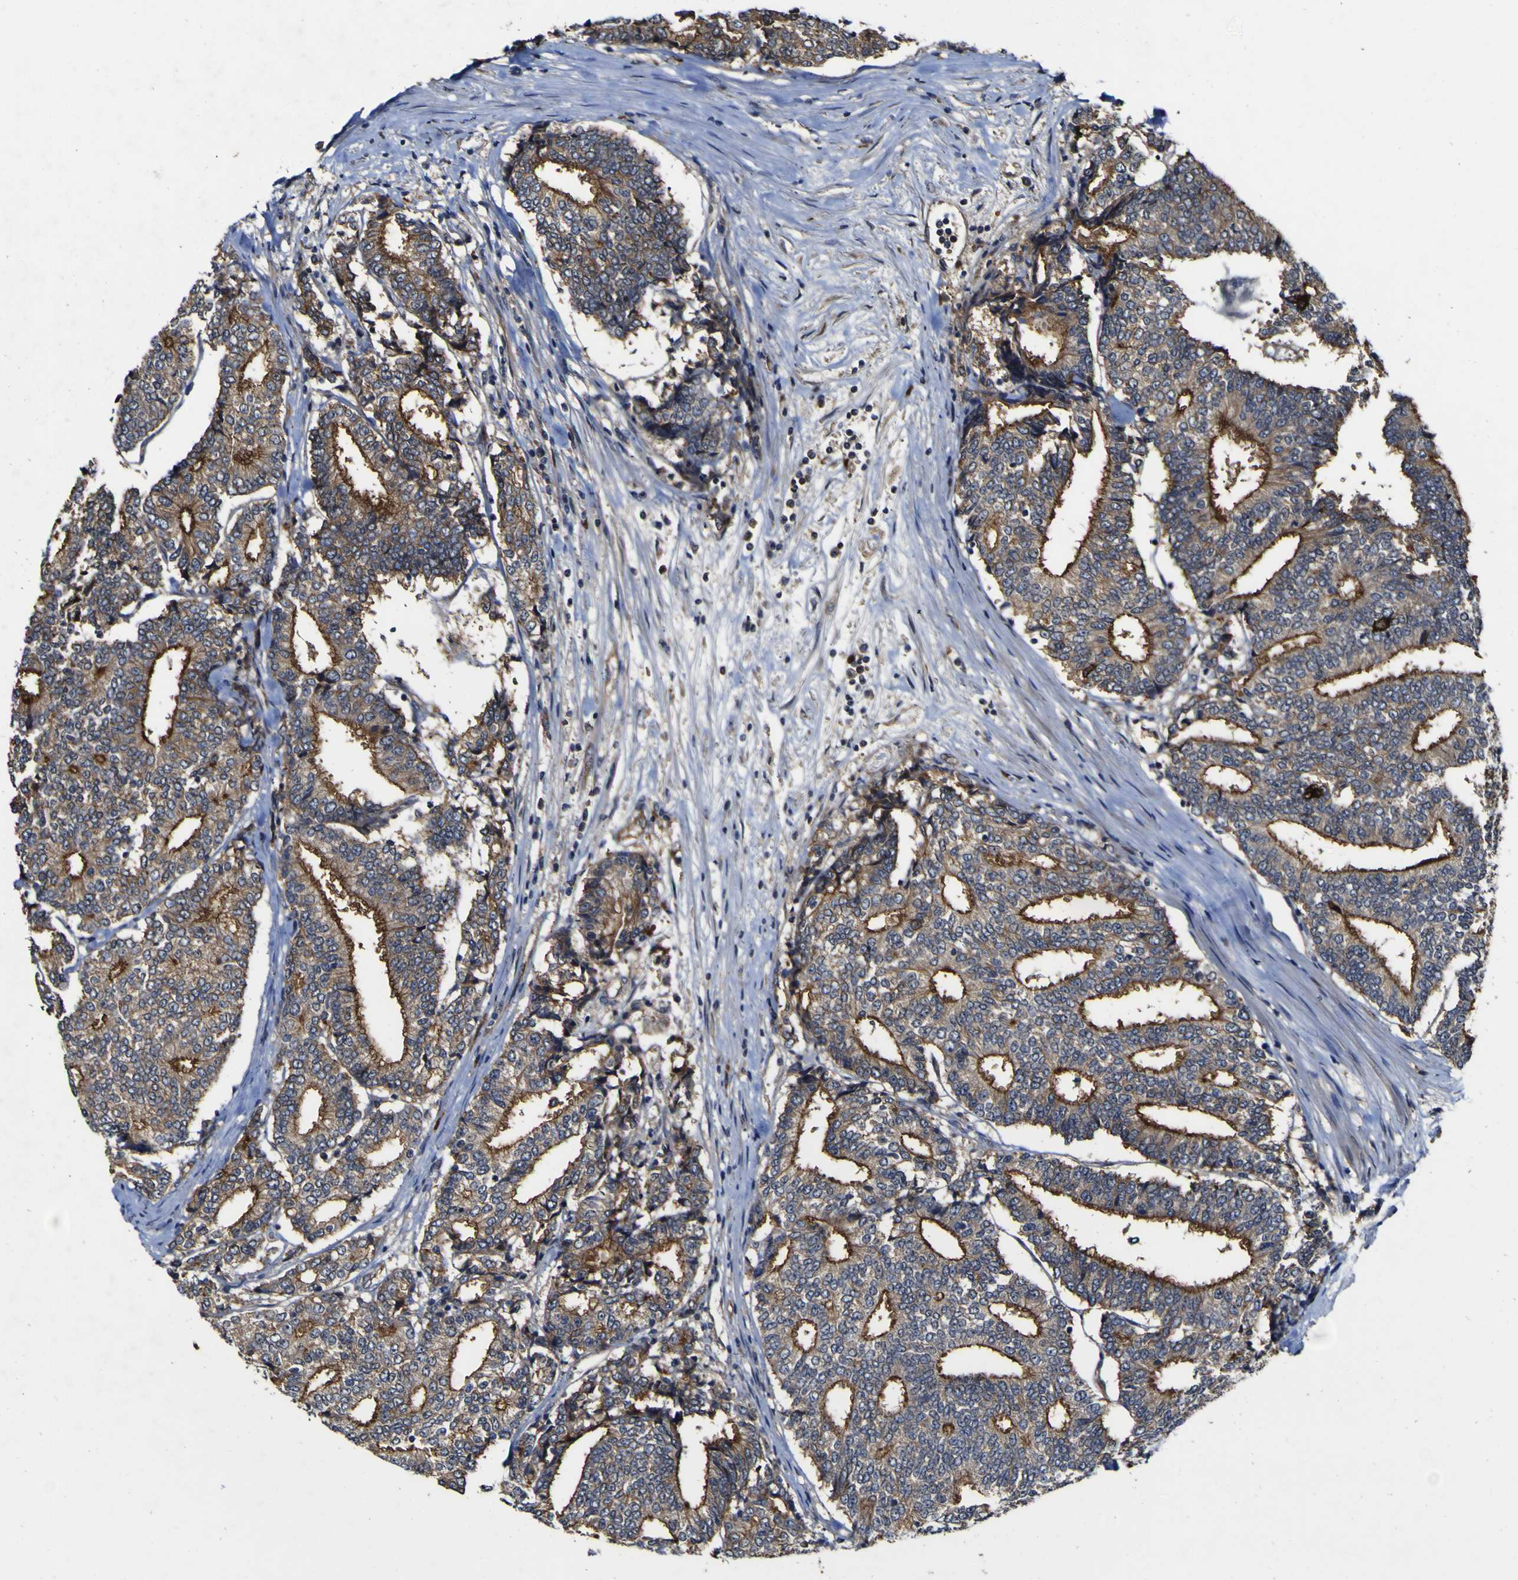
{"staining": {"intensity": "moderate", "quantity": ">75%", "location": "cytoplasmic/membranous"}, "tissue": "prostate cancer", "cell_type": "Tumor cells", "image_type": "cancer", "snomed": [{"axis": "morphology", "description": "Normal tissue, NOS"}, {"axis": "morphology", "description": "Adenocarcinoma, High grade"}, {"axis": "topography", "description": "Prostate"}, {"axis": "topography", "description": "Seminal veicle"}], "caption": "A high-resolution image shows immunohistochemistry (IHC) staining of prostate cancer (high-grade adenocarcinoma), which displays moderate cytoplasmic/membranous expression in about >75% of tumor cells.", "gene": "CCL2", "patient": {"sex": "male", "age": 55}}